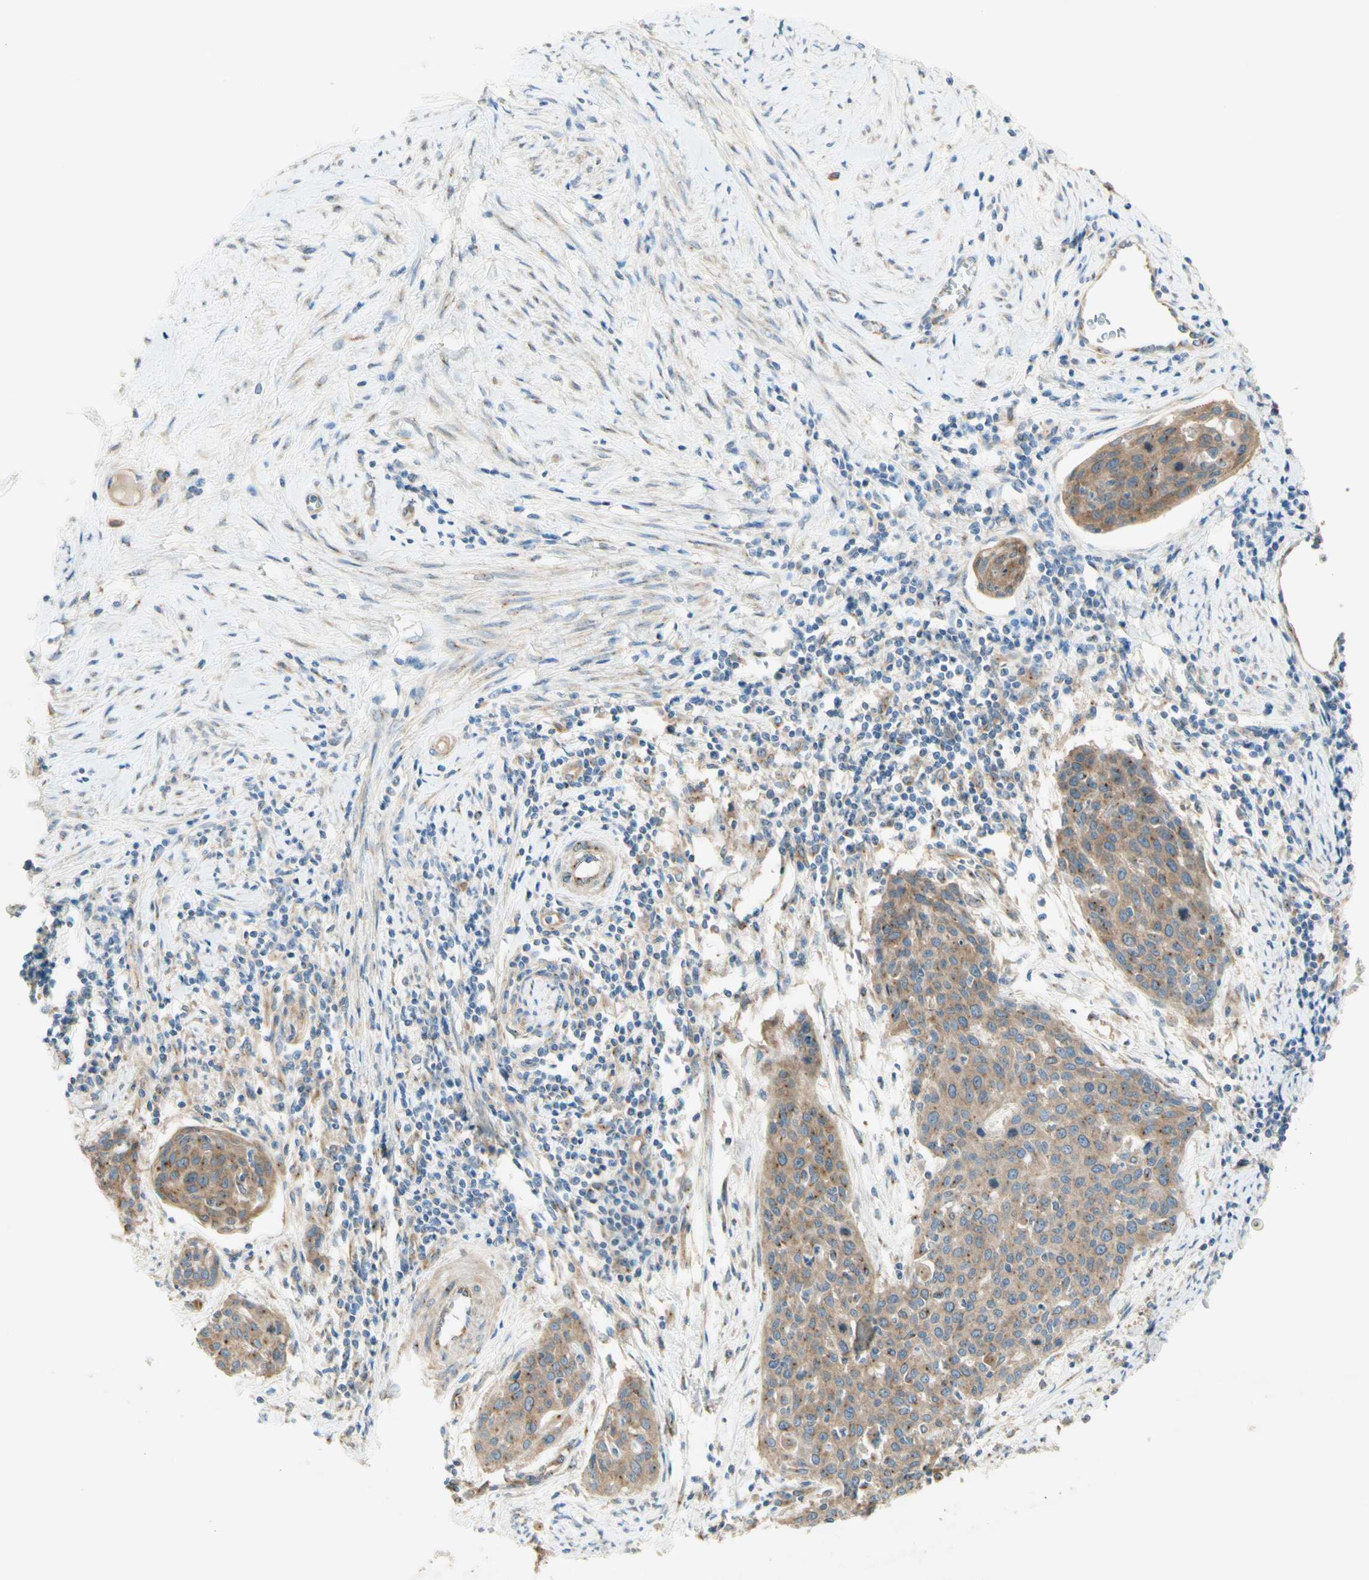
{"staining": {"intensity": "moderate", "quantity": ">75%", "location": "cytoplasmic/membranous"}, "tissue": "cervical cancer", "cell_type": "Tumor cells", "image_type": "cancer", "snomed": [{"axis": "morphology", "description": "Squamous cell carcinoma, NOS"}, {"axis": "topography", "description": "Cervix"}], "caption": "Brown immunohistochemical staining in cervical squamous cell carcinoma reveals moderate cytoplasmic/membranous staining in about >75% of tumor cells. (DAB = brown stain, brightfield microscopy at high magnification).", "gene": "DYNC1H1", "patient": {"sex": "female", "age": 38}}